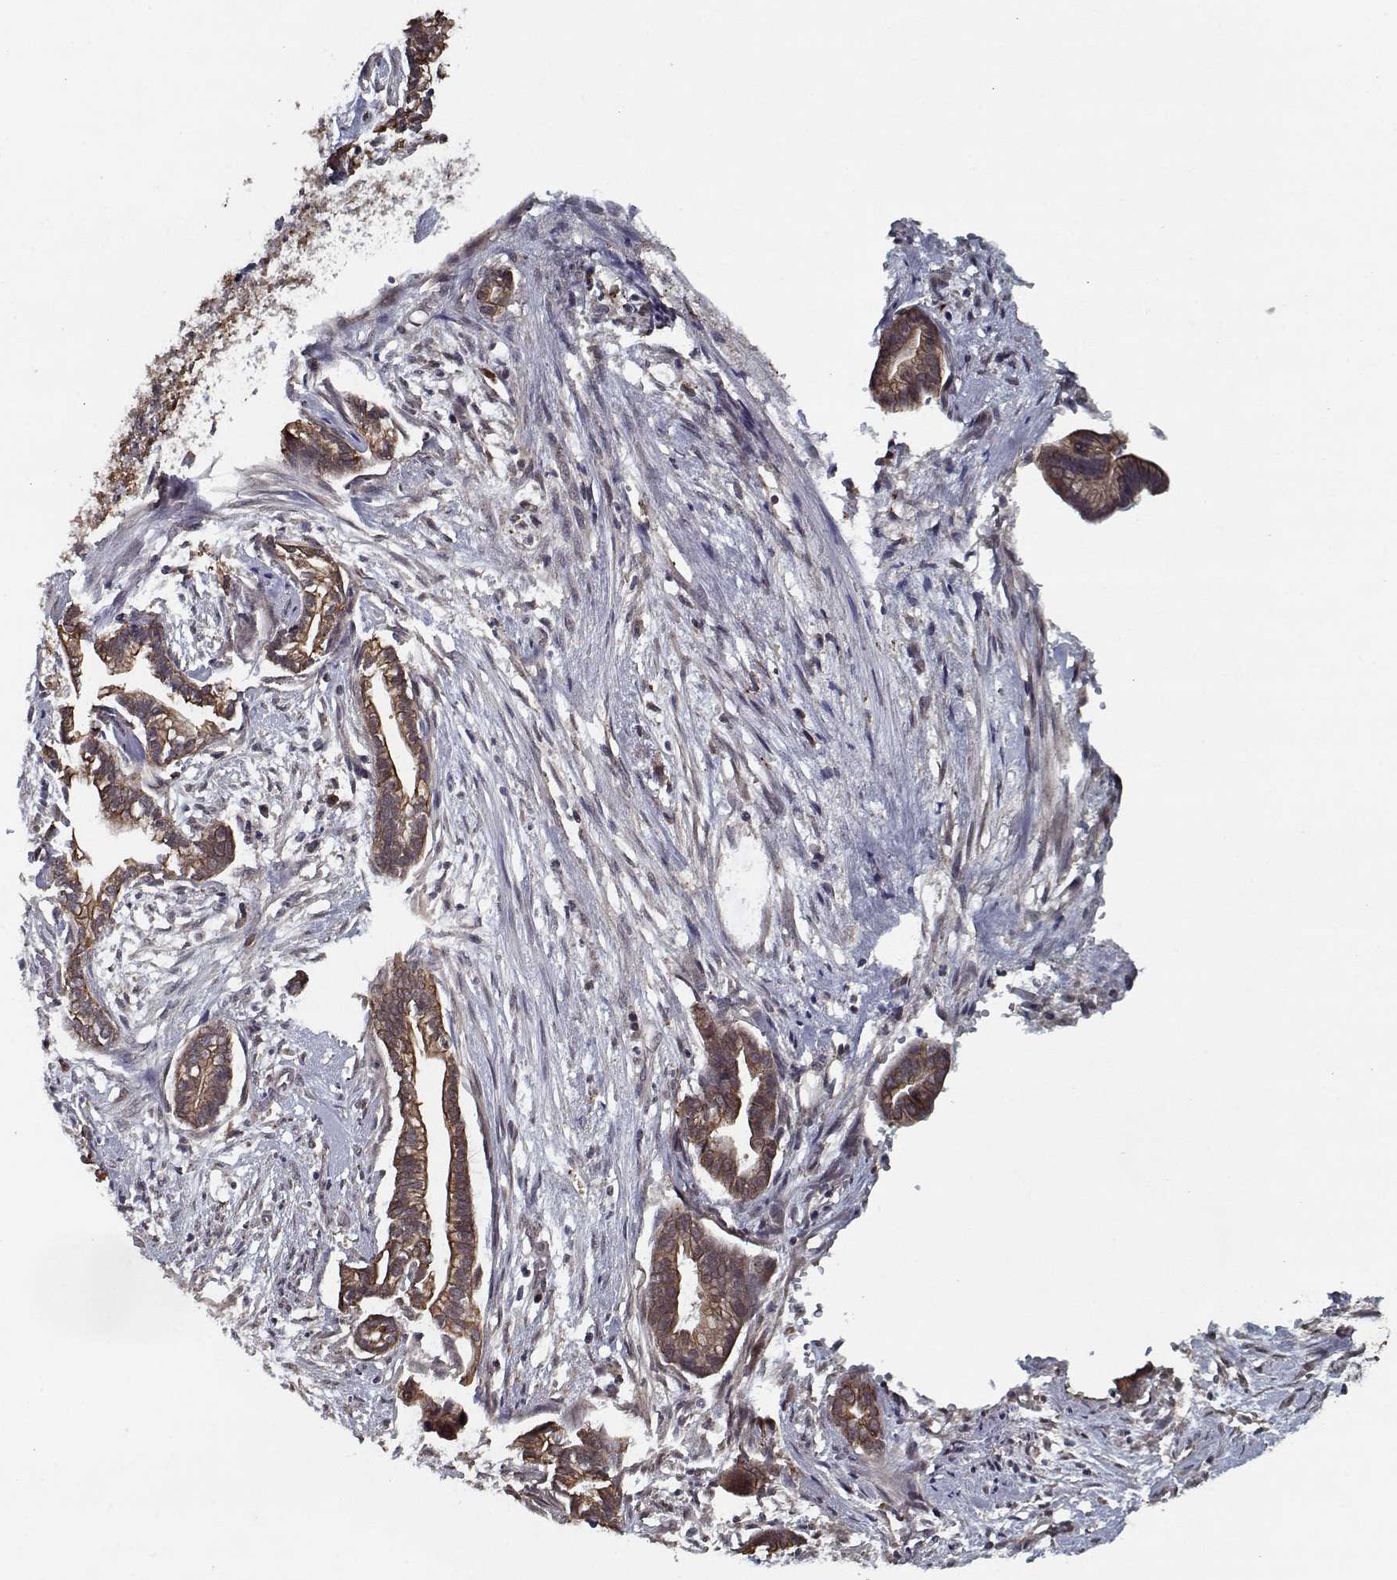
{"staining": {"intensity": "moderate", "quantity": ">75%", "location": "cytoplasmic/membranous"}, "tissue": "cervical cancer", "cell_type": "Tumor cells", "image_type": "cancer", "snomed": [{"axis": "morphology", "description": "Adenocarcinoma, NOS"}, {"axis": "topography", "description": "Cervix"}], "caption": "Cervical adenocarcinoma was stained to show a protein in brown. There is medium levels of moderate cytoplasmic/membranous expression in about >75% of tumor cells.", "gene": "NLK", "patient": {"sex": "female", "age": 62}}